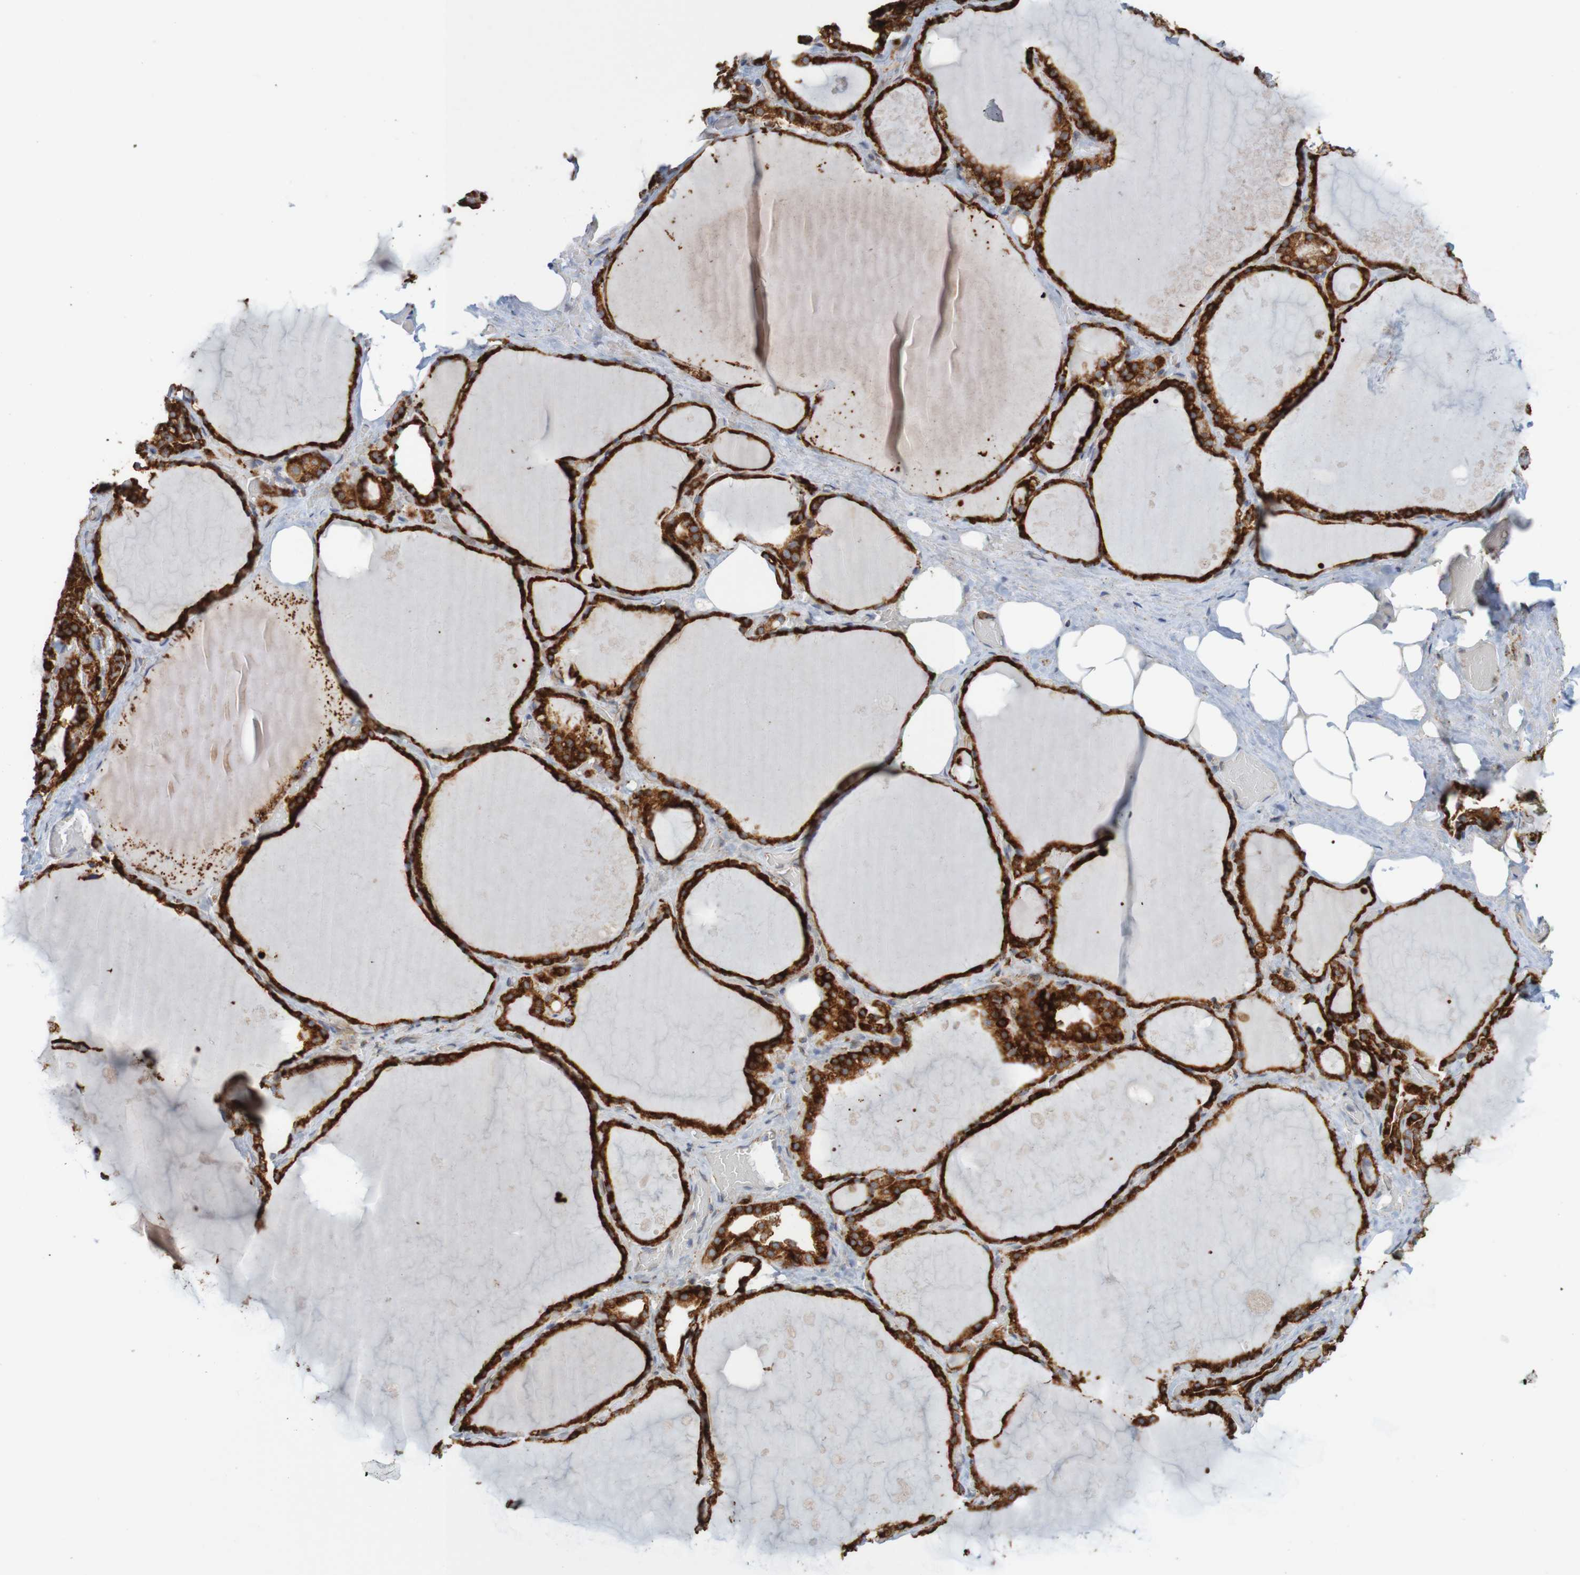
{"staining": {"intensity": "strong", "quantity": ">75%", "location": "cytoplasmic/membranous"}, "tissue": "thyroid gland", "cell_type": "Glandular cells", "image_type": "normal", "snomed": [{"axis": "morphology", "description": "Normal tissue, NOS"}, {"axis": "topography", "description": "Thyroid gland"}], "caption": "The micrograph shows staining of benign thyroid gland, revealing strong cytoplasmic/membranous protein expression (brown color) within glandular cells. (DAB (3,3'-diaminobenzidine) IHC, brown staining for protein, blue staining for nuclei).", "gene": "PDIA3", "patient": {"sex": "male", "age": 61}}